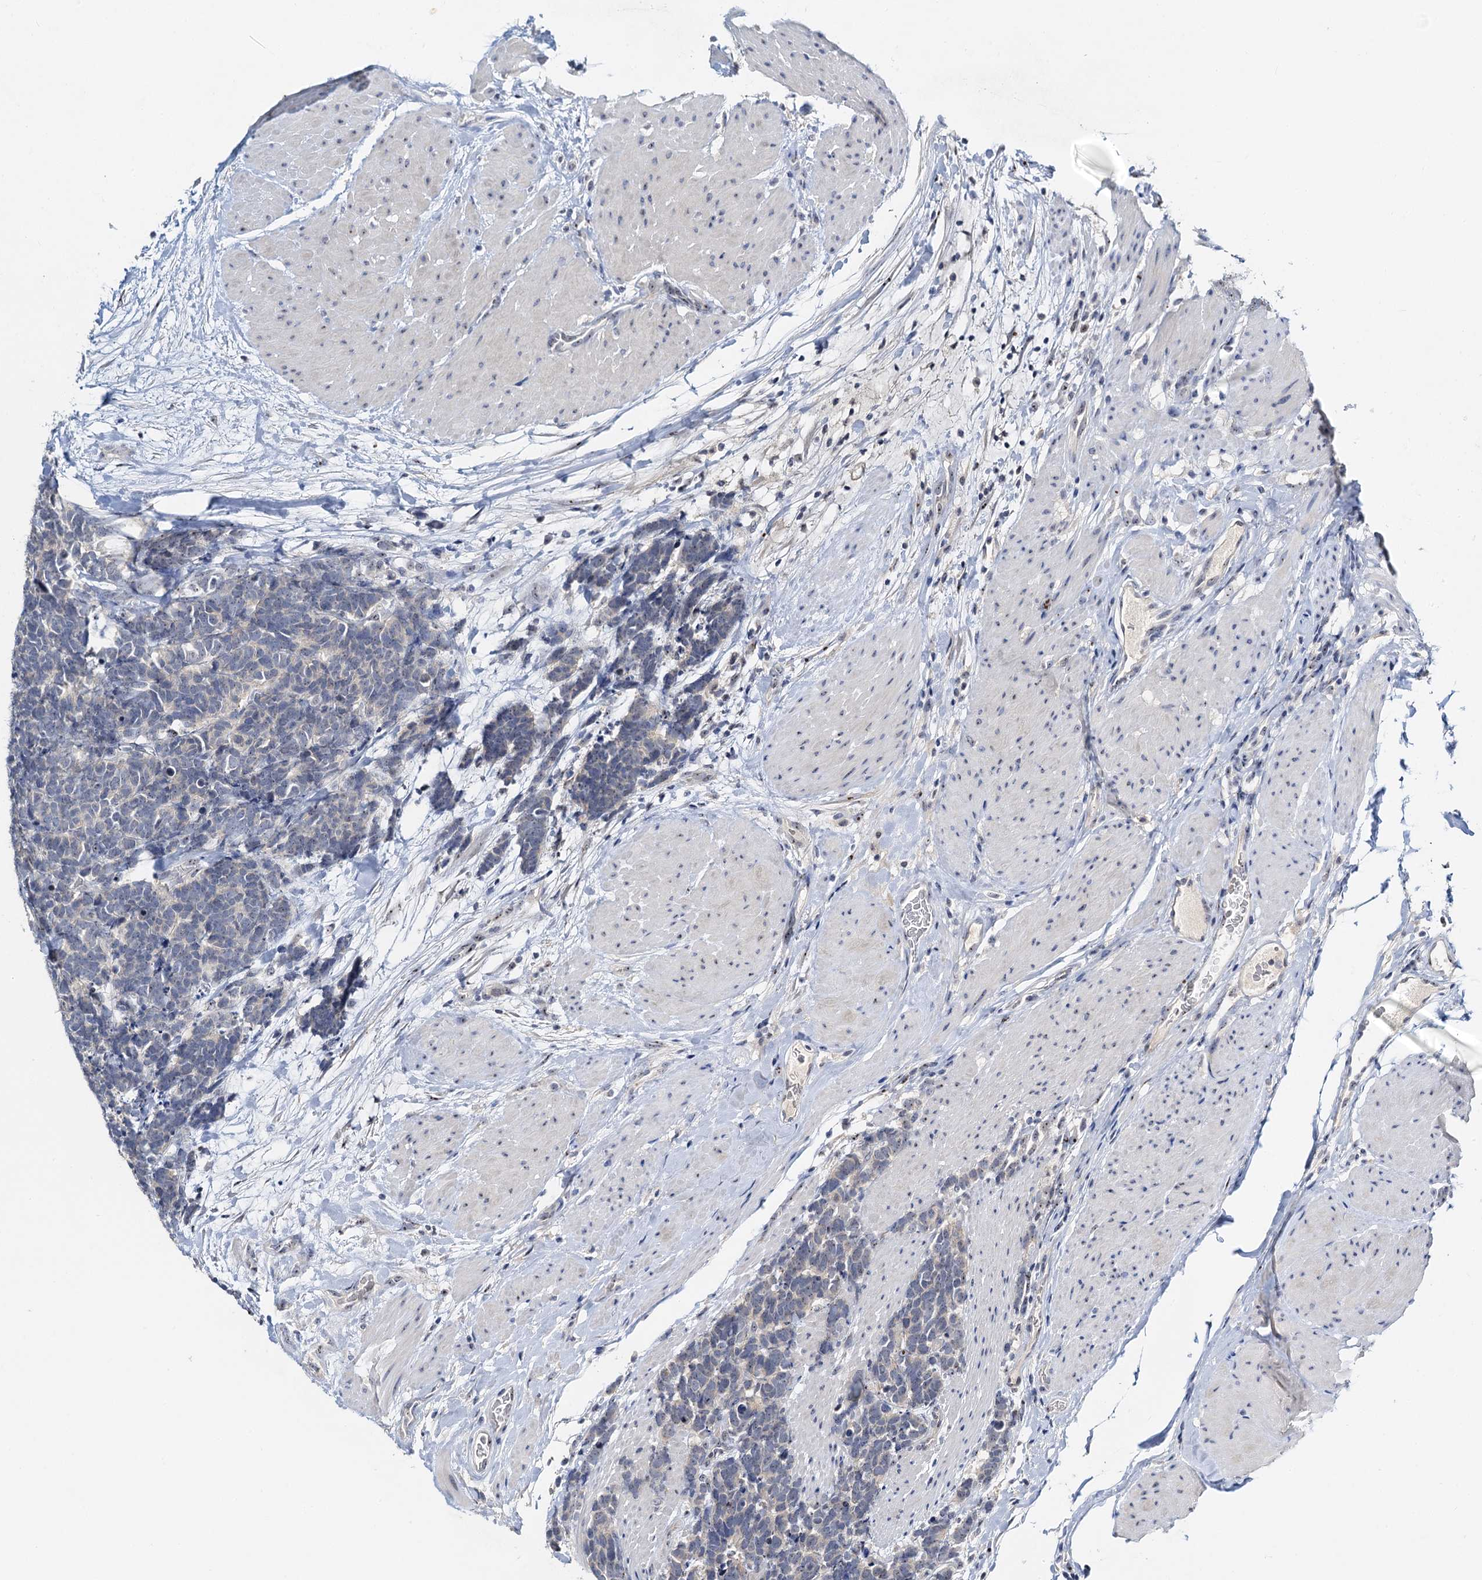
{"staining": {"intensity": "negative", "quantity": "none", "location": "none"}, "tissue": "carcinoid", "cell_type": "Tumor cells", "image_type": "cancer", "snomed": [{"axis": "morphology", "description": "Carcinoma, NOS"}, {"axis": "morphology", "description": "Carcinoid, malignant, NOS"}, {"axis": "topography", "description": "Urinary bladder"}], "caption": "High power microscopy micrograph of an IHC image of carcinoid (malignant), revealing no significant positivity in tumor cells. (DAB (3,3'-diaminobenzidine) immunohistochemistry (IHC) with hematoxylin counter stain).", "gene": "NOP2", "patient": {"sex": "male", "age": 57}}